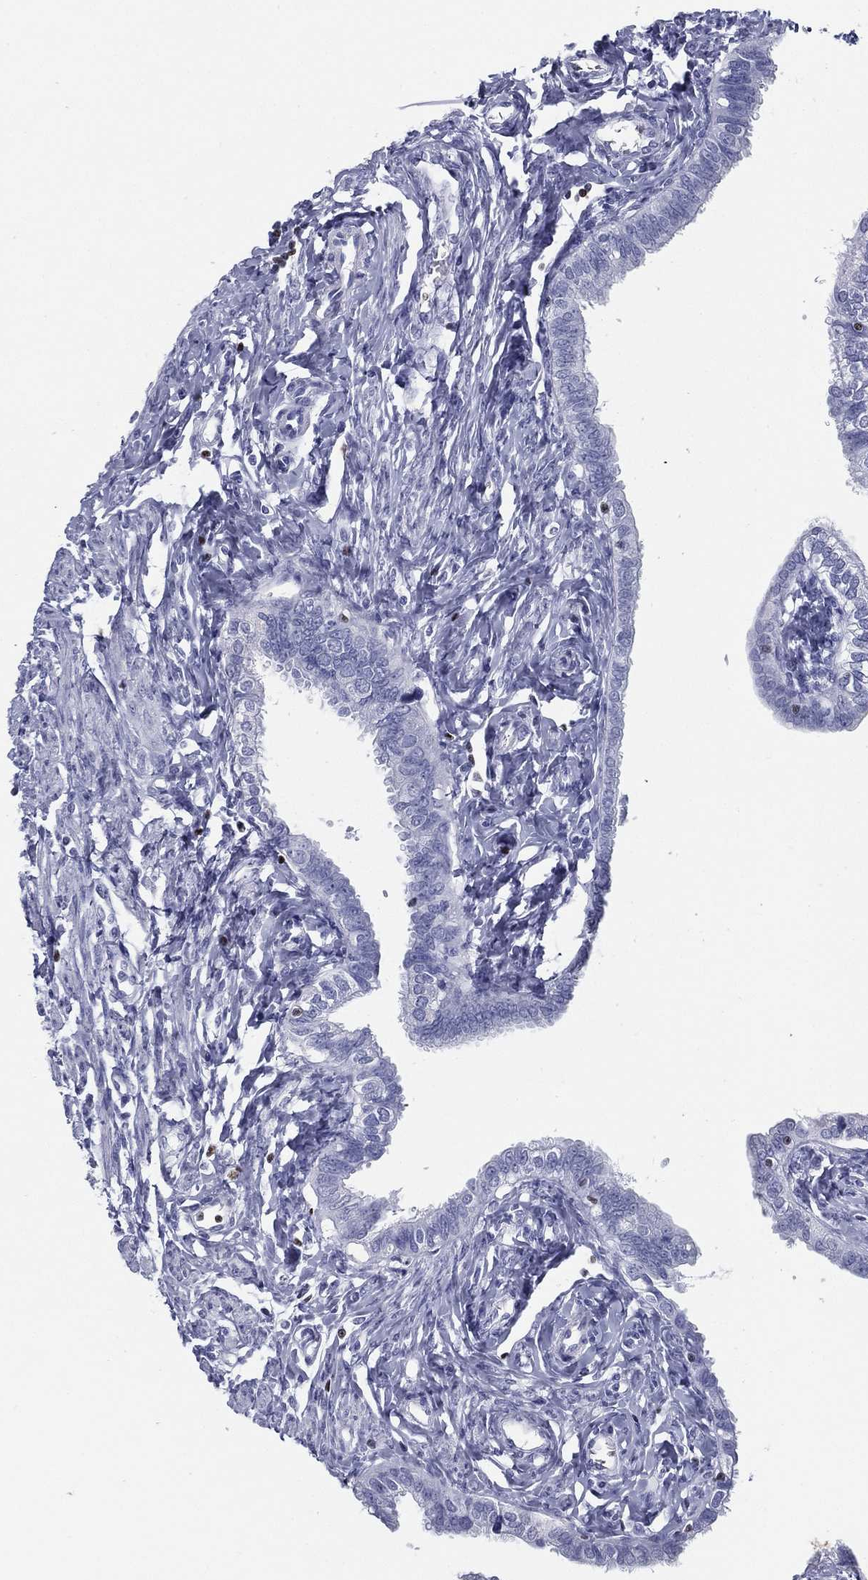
{"staining": {"intensity": "negative", "quantity": "none", "location": "none"}, "tissue": "fallopian tube", "cell_type": "Glandular cells", "image_type": "normal", "snomed": [{"axis": "morphology", "description": "Normal tissue, NOS"}, {"axis": "topography", "description": "Fallopian tube"}], "caption": "The histopathology image displays no staining of glandular cells in unremarkable fallopian tube.", "gene": "PYHIN1", "patient": {"sex": "female", "age": 54}}